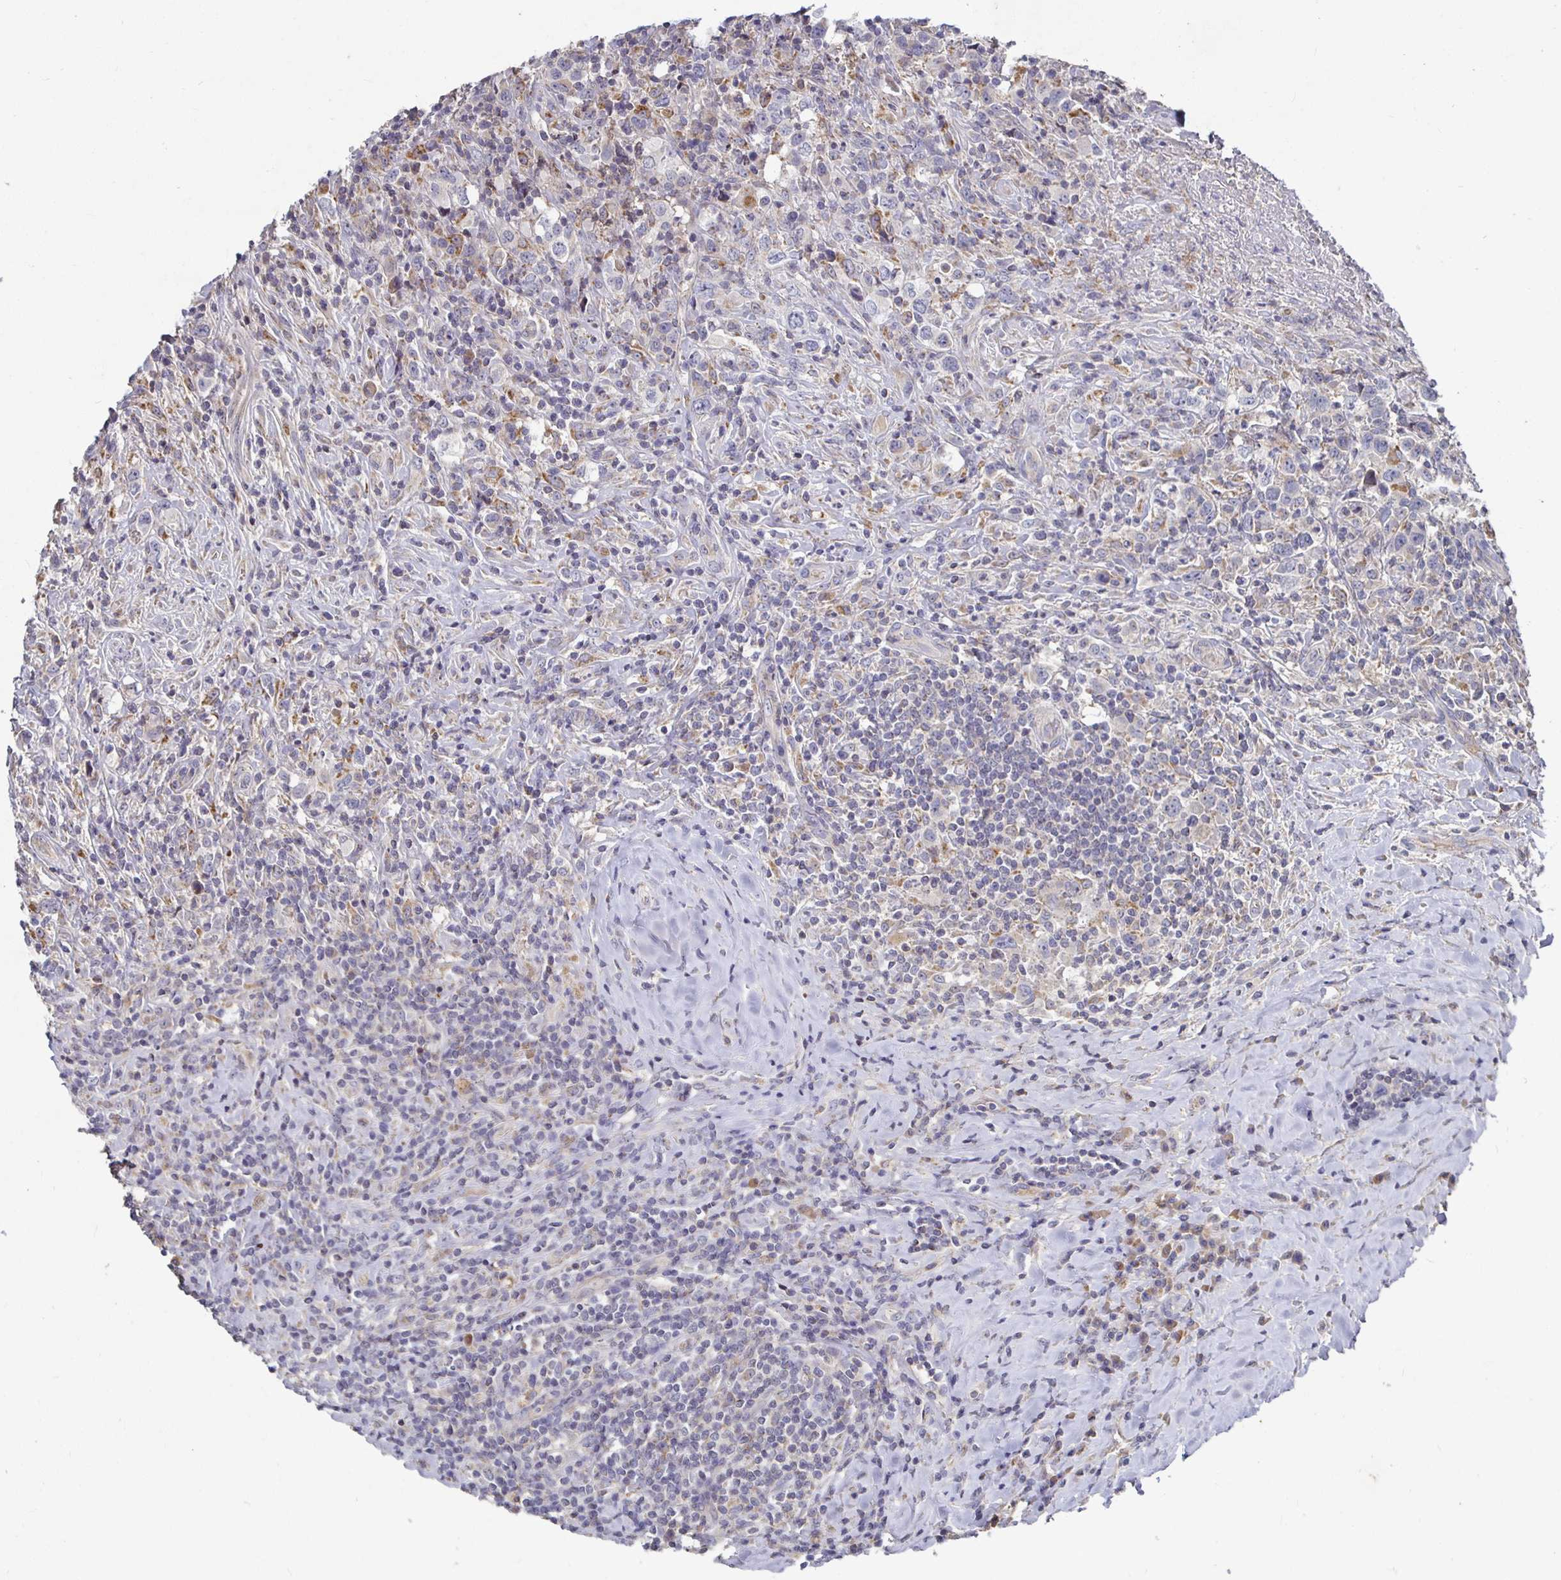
{"staining": {"intensity": "negative", "quantity": "none", "location": "none"}, "tissue": "lymphoma", "cell_type": "Tumor cells", "image_type": "cancer", "snomed": [{"axis": "morphology", "description": "Hodgkin's disease, NOS"}, {"axis": "topography", "description": "Lymph node"}], "caption": "IHC image of human lymphoma stained for a protein (brown), which reveals no staining in tumor cells. The staining is performed using DAB brown chromogen with nuclei counter-stained in using hematoxylin.", "gene": "RNF144B", "patient": {"sex": "female", "age": 18}}